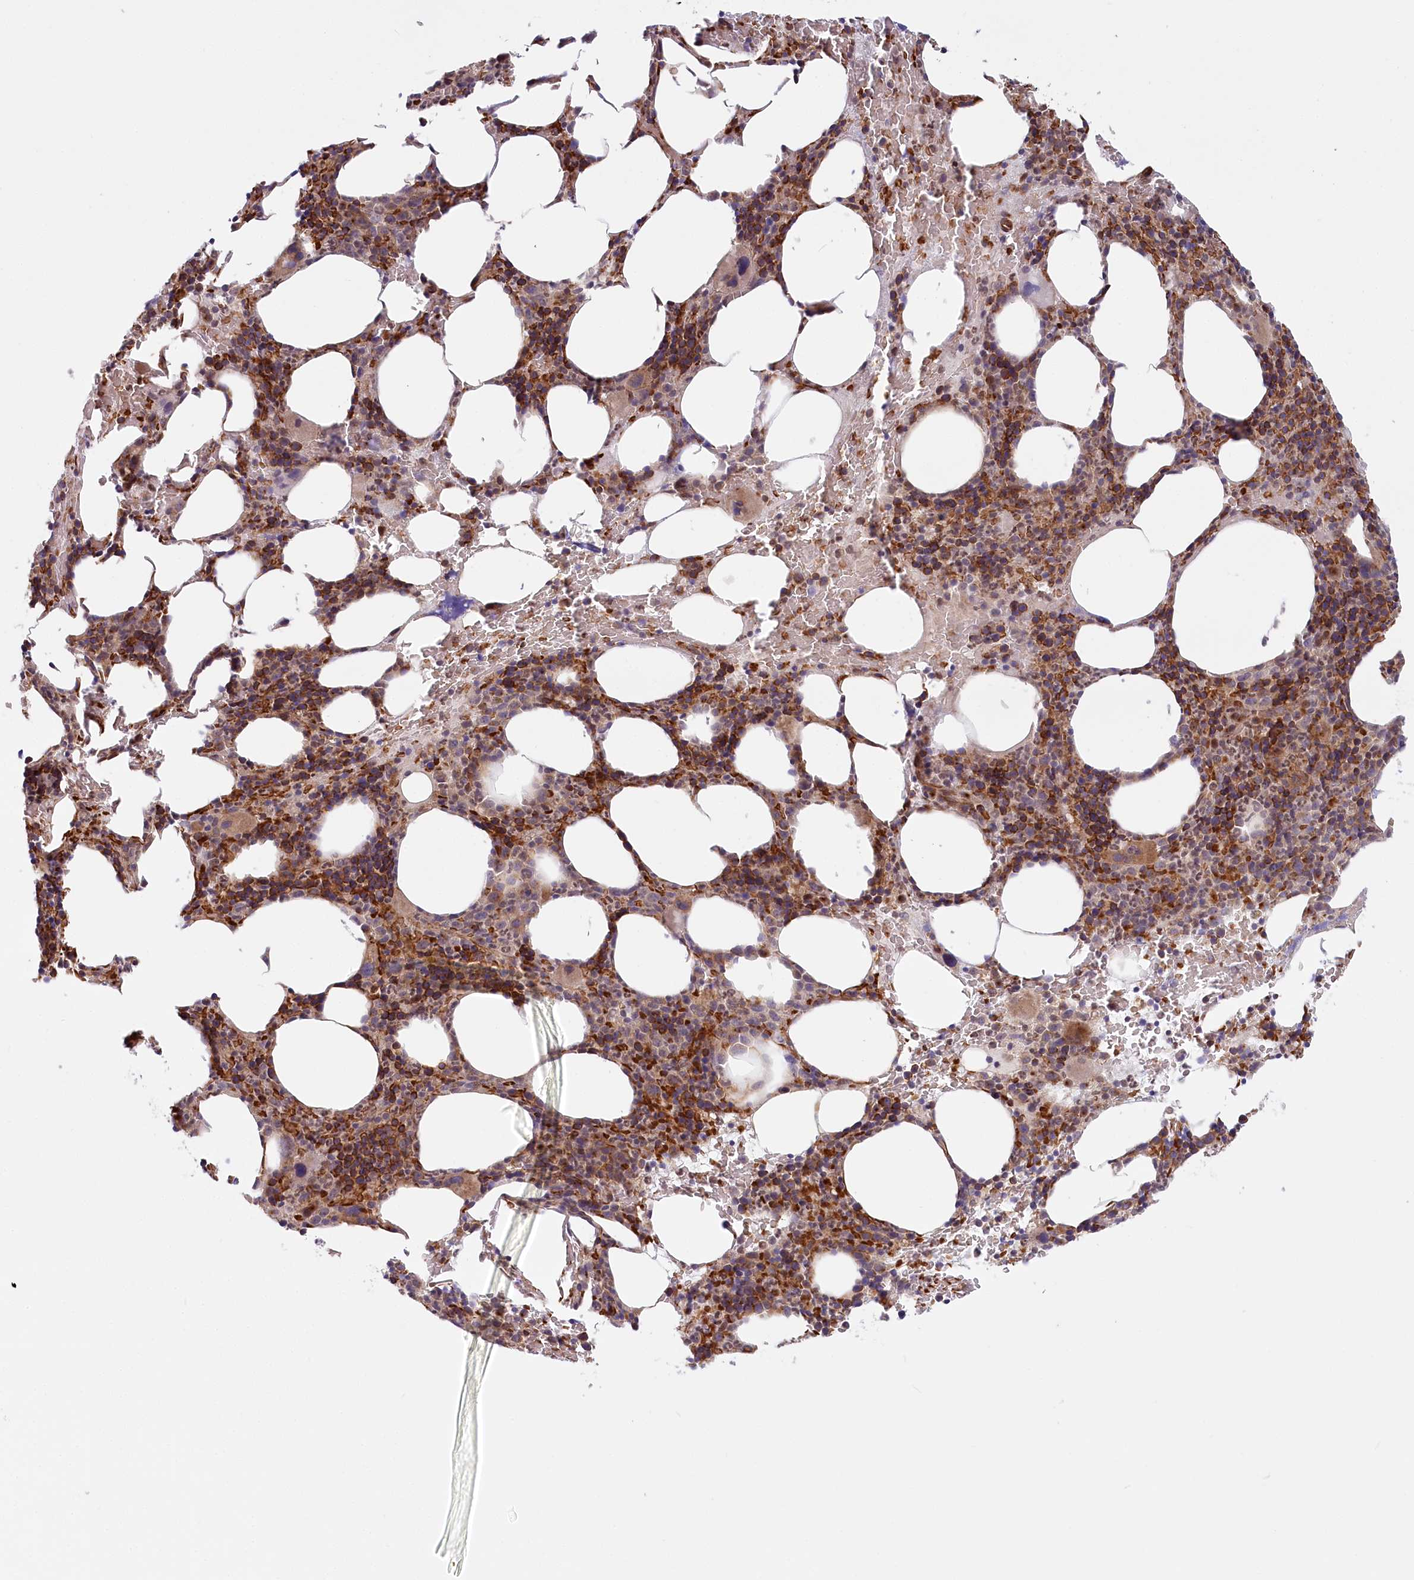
{"staining": {"intensity": "strong", "quantity": "25%-75%", "location": "cytoplasmic/membranous"}, "tissue": "bone marrow", "cell_type": "Hematopoietic cells", "image_type": "normal", "snomed": [{"axis": "morphology", "description": "Normal tissue, NOS"}, {"axis": "topography", "description": "Bone marrow"}], "caption": "Strong cytoplasmic/membranous protein positivity is seen in approximately 25%-75% of hematopoietic cells in bone marrow. The staining was performed using DAB to visualize the protein expression in brown, while the nuclei were stained in blue with hematoxylin (Magnification: 20x).", "gene": "COMMD3", "patient": {"sex": "male", "age": 62}}